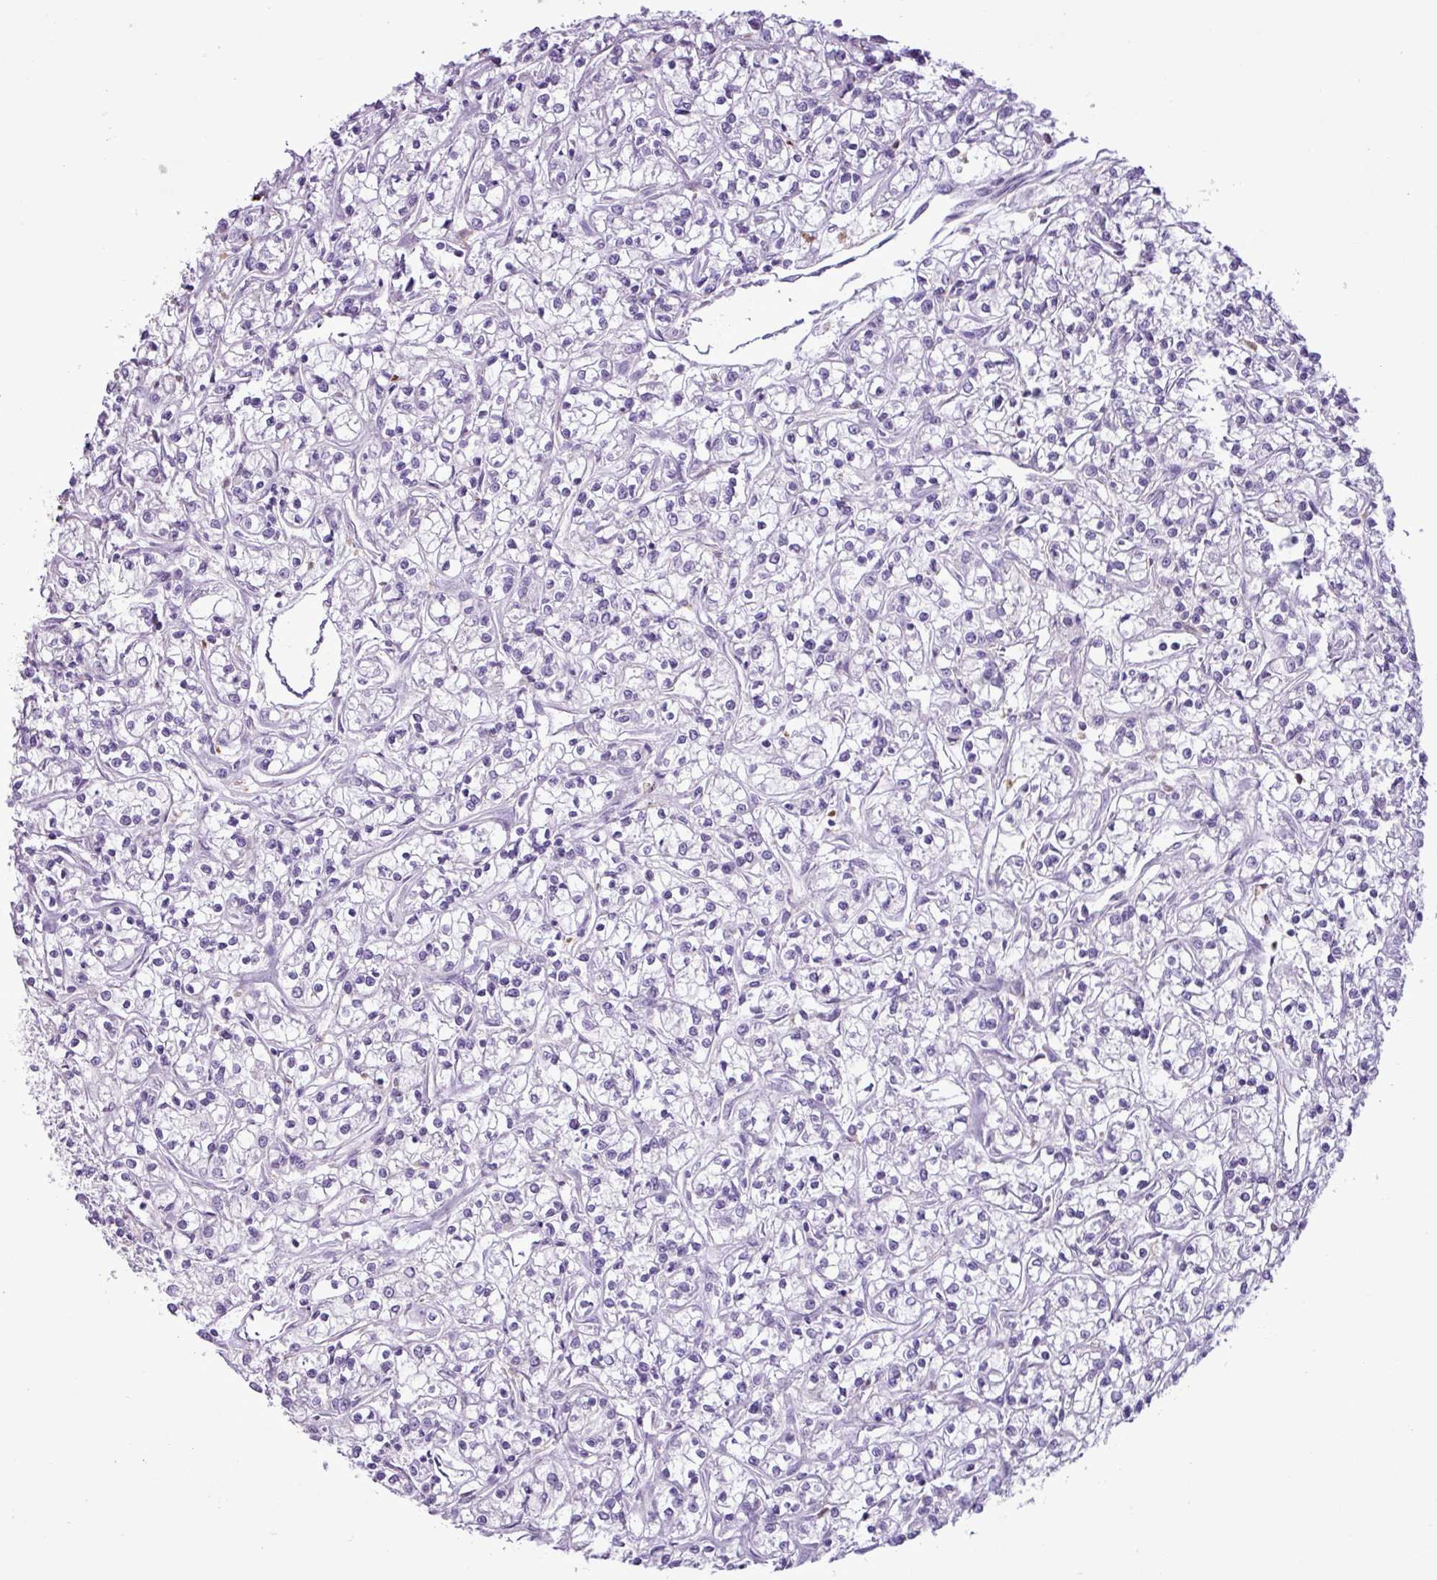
{"staining": {"intensity": "negative", "quantity": "none", "location": "none"}, "tissue": "renal cancer", "cell_type": "Tumor cells", "image_type": "cancer", "snomed": [{"axis": "morphology", "description": "Adenocarcinoma, NOS"}, {"axis": "topography", "description": "Kidney"}], "caption": "This is a photomicrograph of immunohistochemistry staining of renal adenocarcinoma, which shows no positivity in tumor cells. Brightfield microscopy of immunohistochemistry (IHC) stained with DAB (3,3'-diaminobenzidine) (brown) and hematoxylin (blue), captured at high magnification.", "gene": "TMEM200C", "patient": {"sex": "female", "age": 59}}